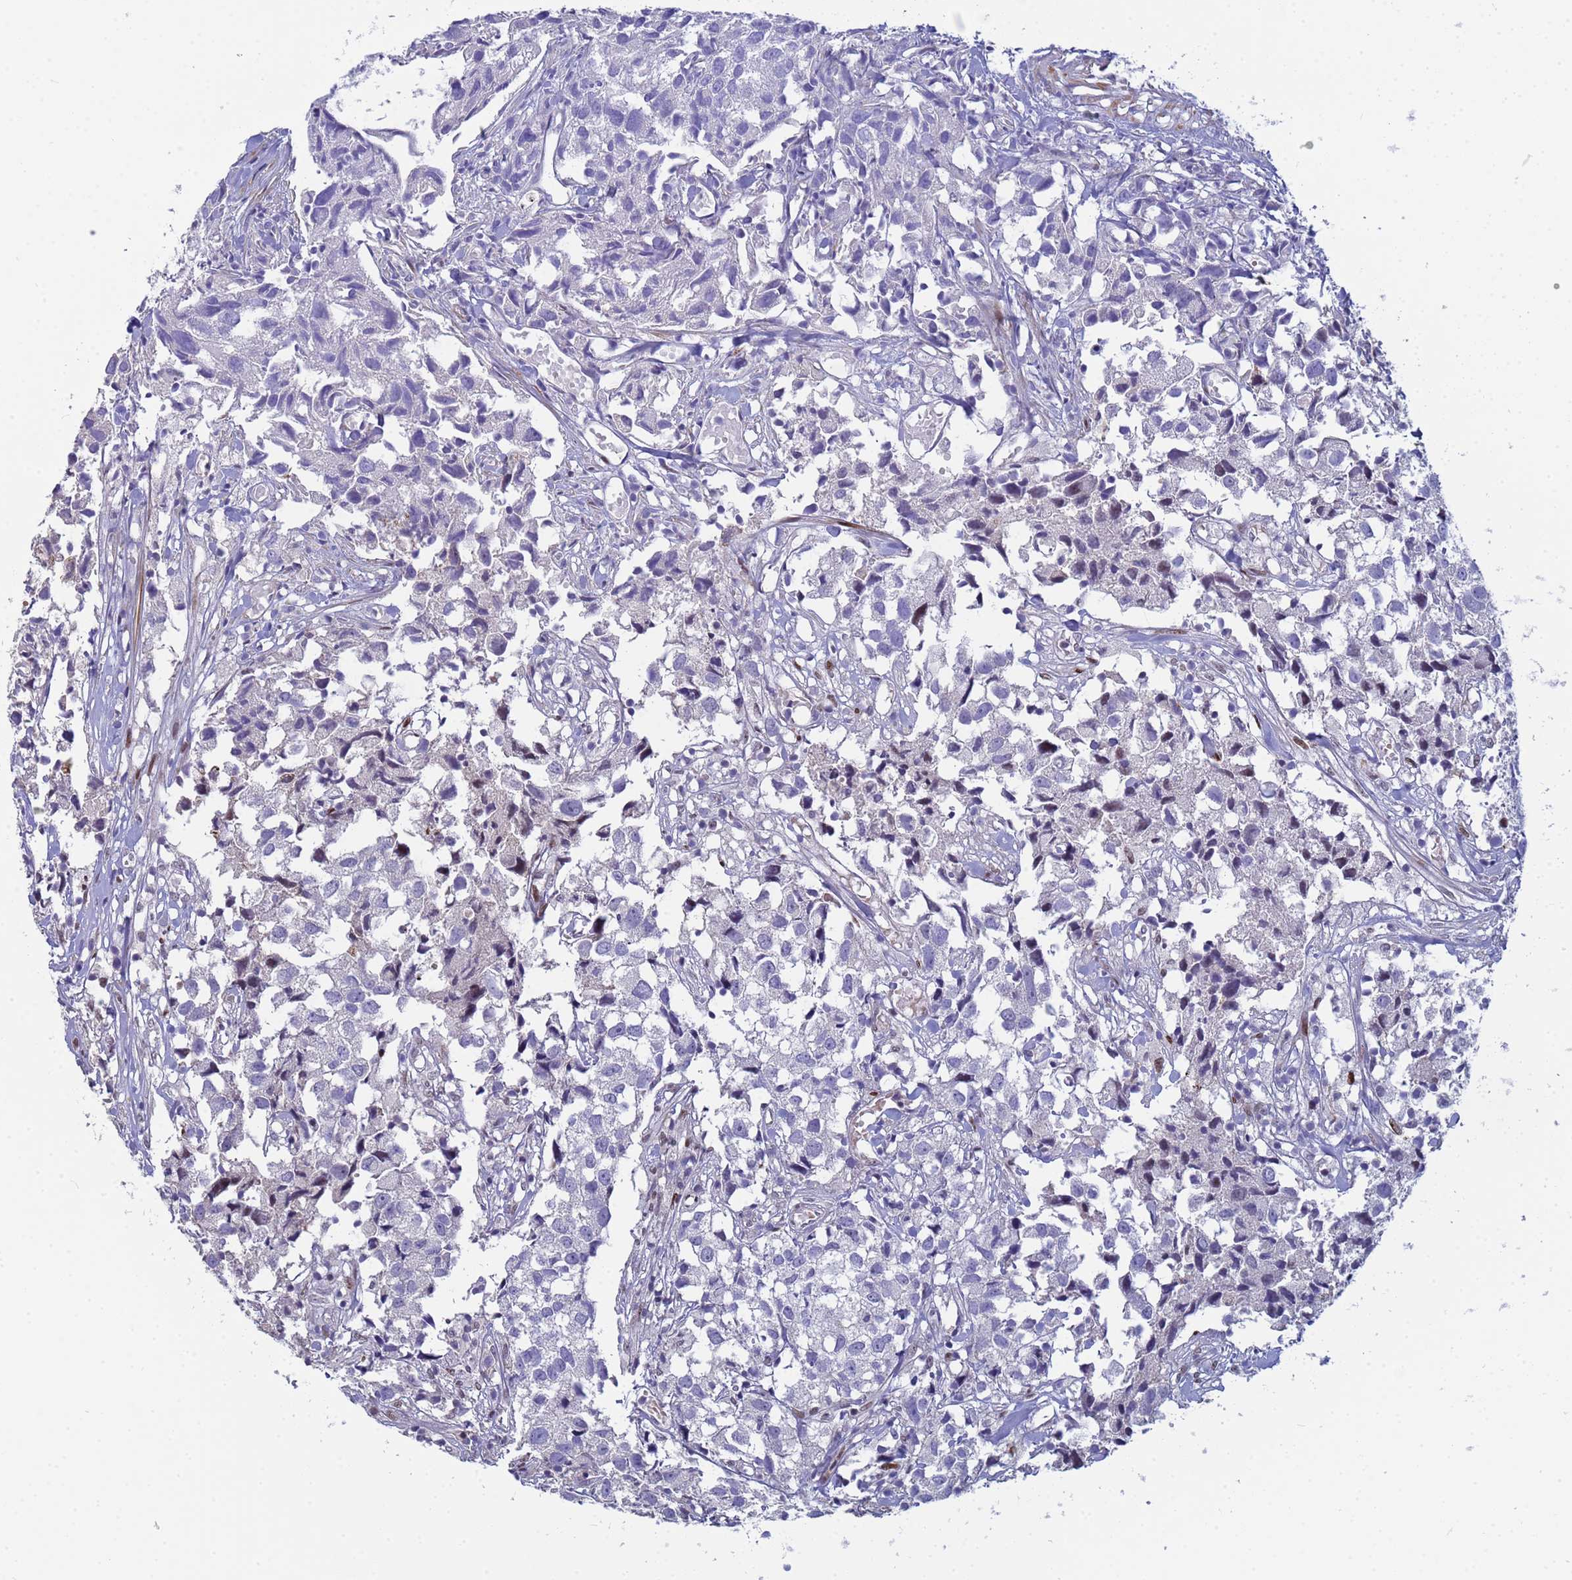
{"staining": {"intensity": "negative", "quantity": "none", "location": "none"}, "tissue": "urothelial cancer", "cell_type": "Tumor cells", "image_type": "cancer", "snomed": [{"axis": "morphology", "description": "Urothelial carcinoma, High grade"}, {"axis": "topography", "description": "Urinary bladder"}], "caption": "Tumor cells show no significant protein expression in urothelial cancer. (Brightfield microscopy of DAB immunohistochemistry (IHC) at high magnification).", "gene": "PPP6R1", "patient": {"sex": "female", "age": 75}}